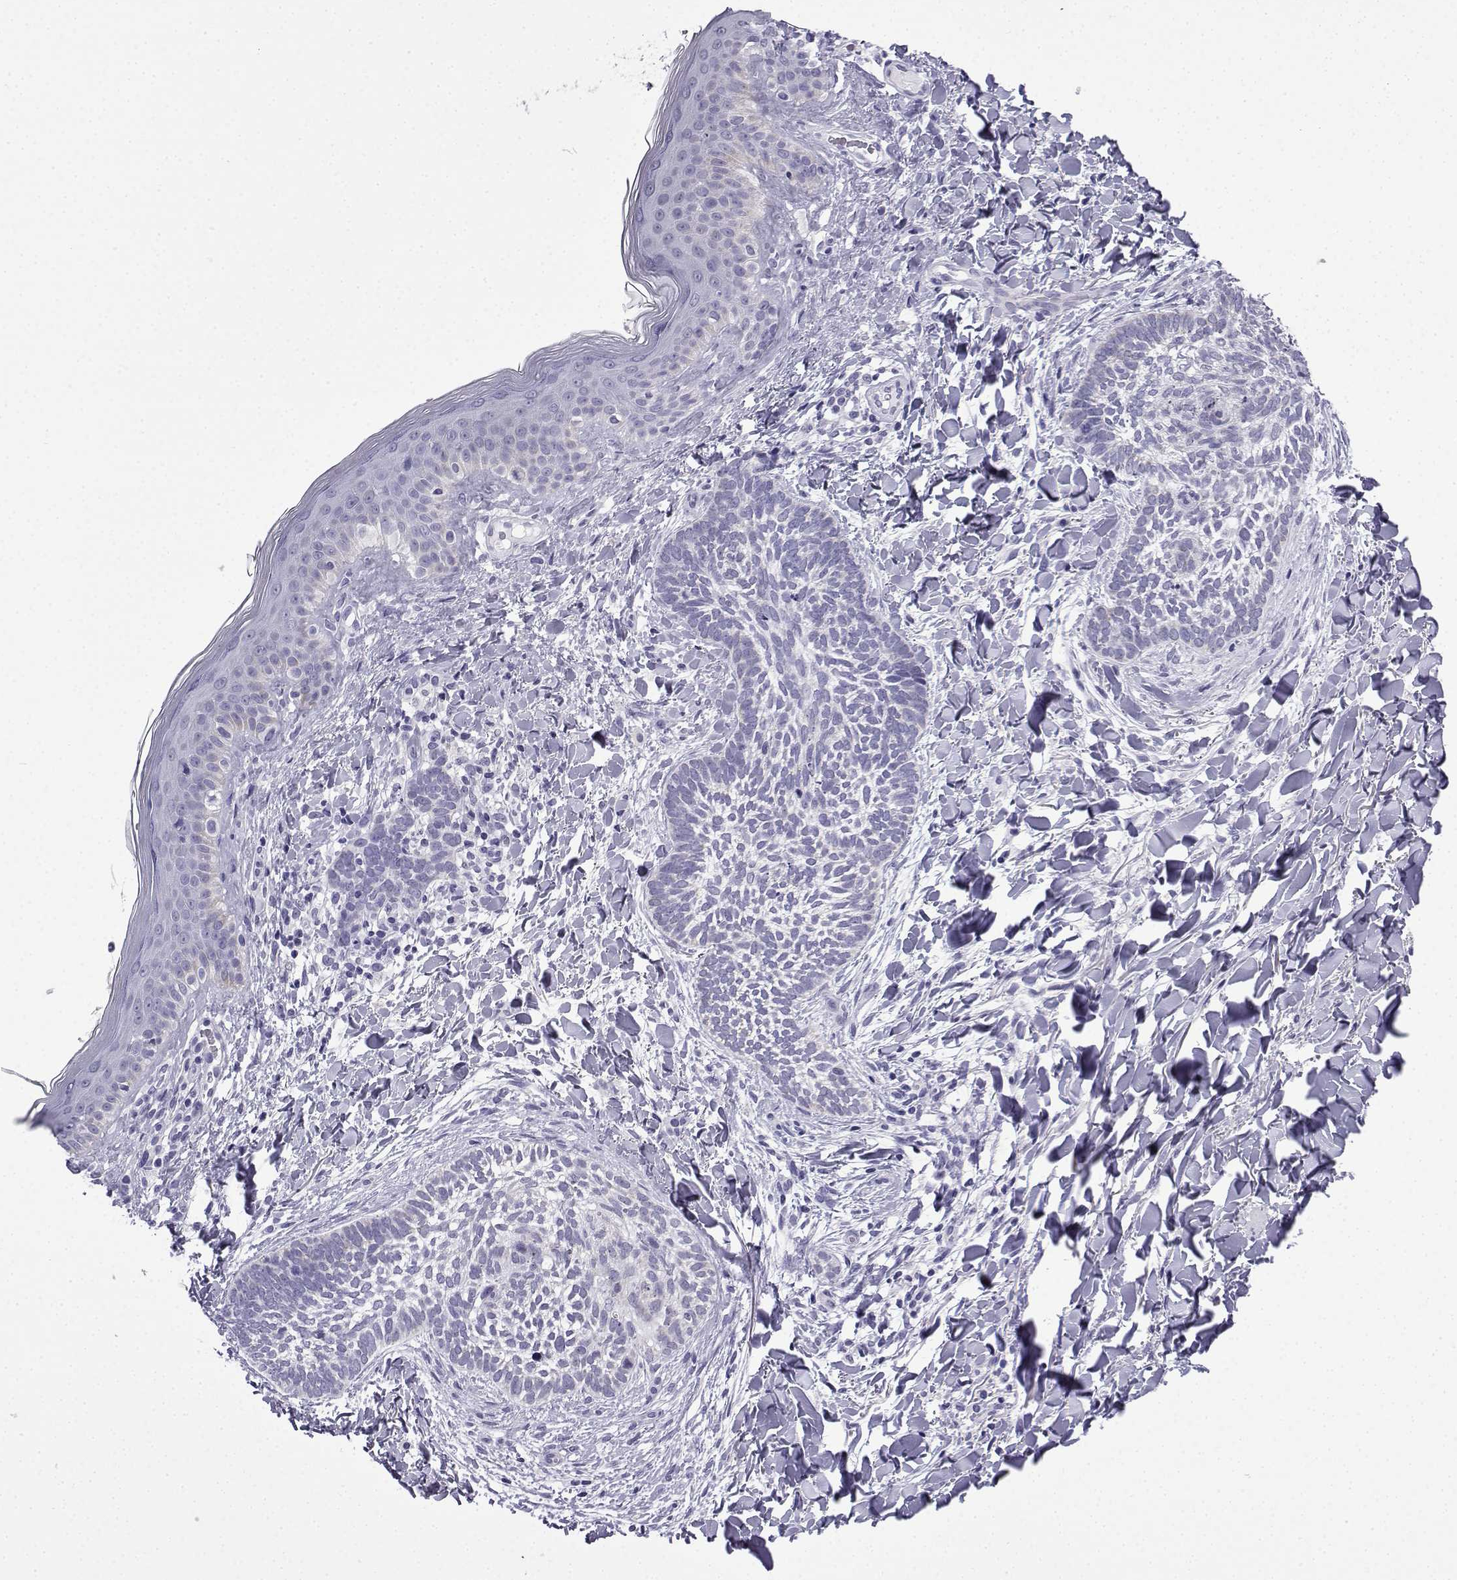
{"staining": {"intensity": "negative", "quantity": "none", "location": "none"}, "tissue": "skin cancer", "cell_type": "Tumor cells", "image_type": "cancer", "snomed": [{"axis": "morphology", "description": "Normal tissue, NOS"}, {"axis": "morphology", "description": "Basal cell carcinoma"}, {"axis": "topography", "description": "Skin"}], "caption": "This is an immunohistochemistry histopathology image of human basal cell carcinoma (skin). There is no staining in tumor cells.", "gene": "ACRBP", "patient": {"sex": "male", "age": 46}}